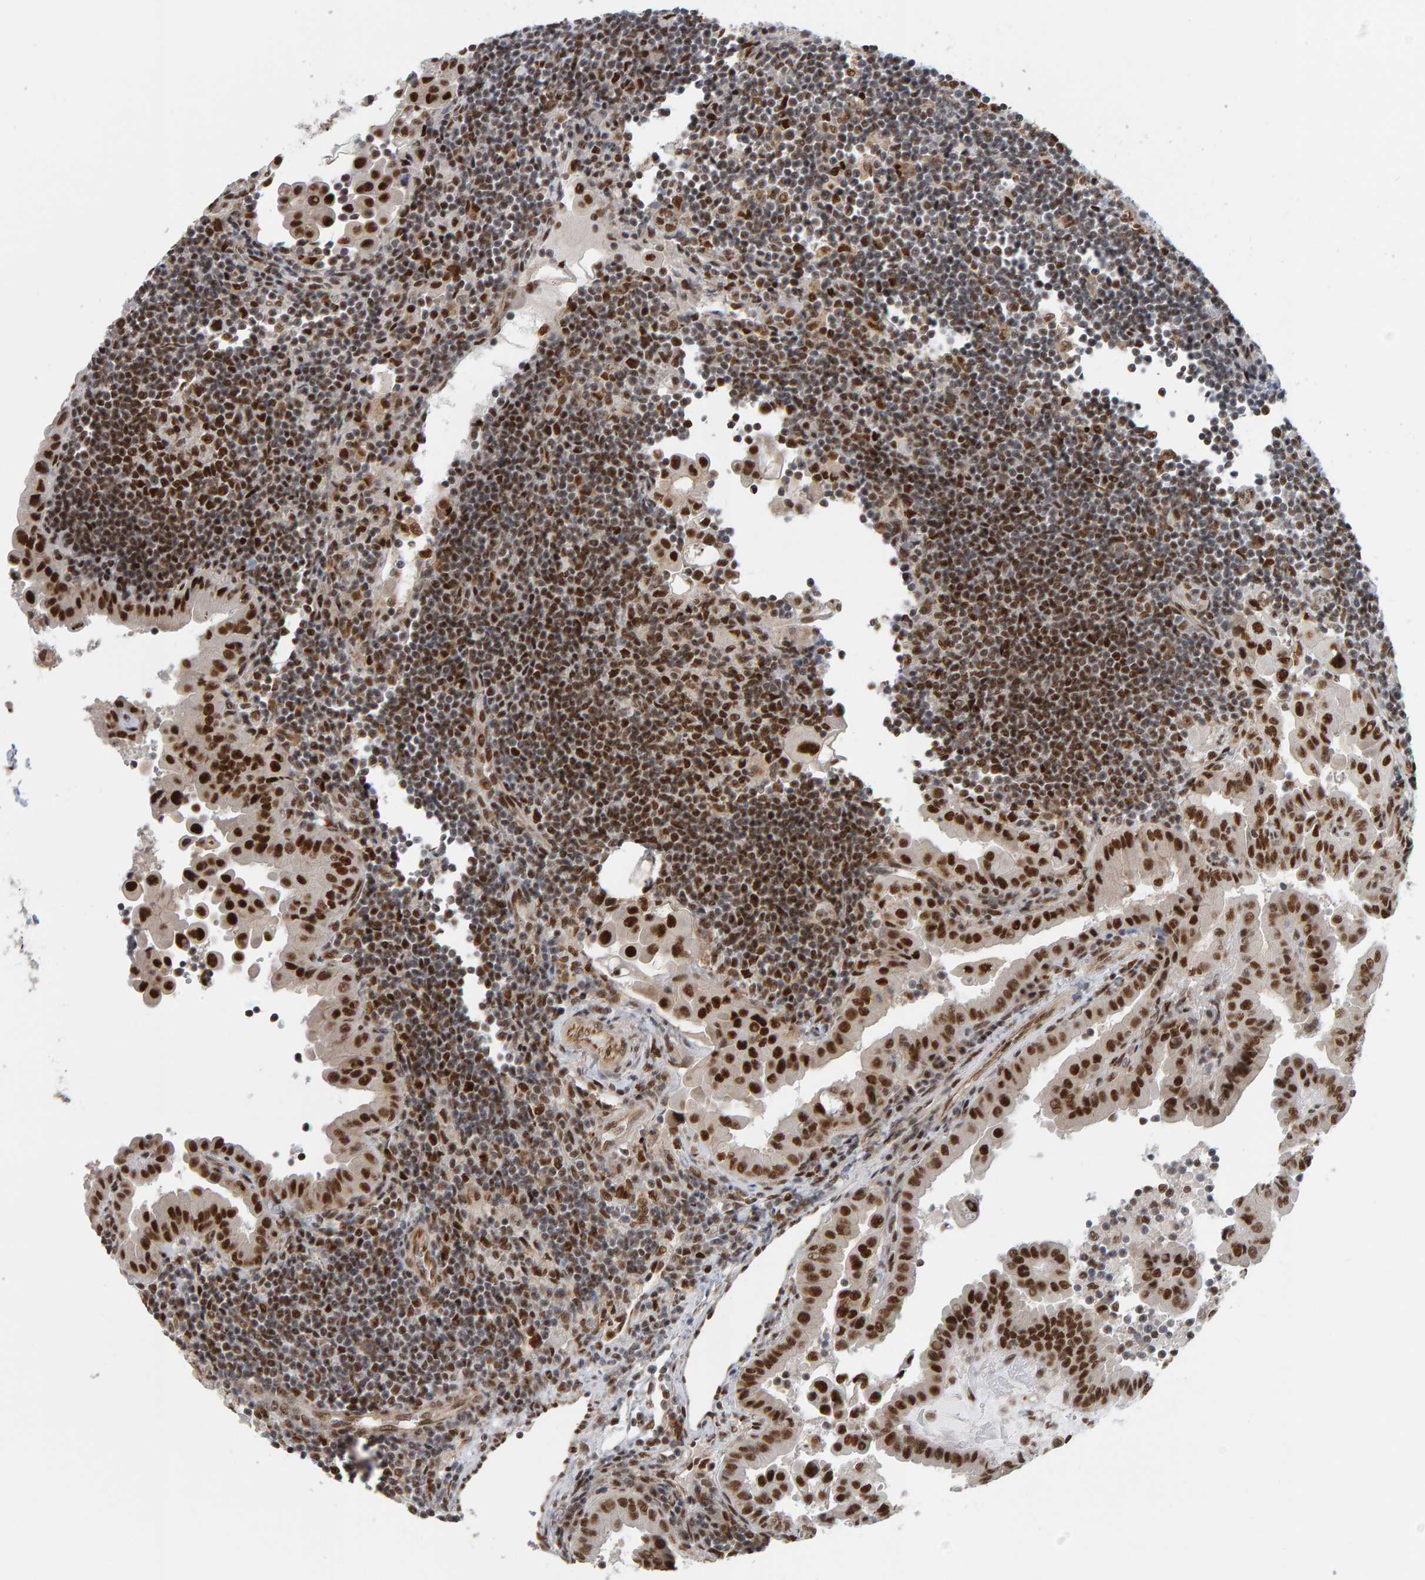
{"staining": {"intensity": "strong", "quantity": ">75%", "location": "nuclear"}, "tissue": "thyroid cancer", "cell_type": "Tumor cells", "image_type": "cancer", "snomed": [{"axis": "morphology", "description": "Papillary adenocarcinoma, NOS"}, {"axis": "topography", "description": "Thyroid gland"}], "caption": "Immunohistochemical staining of human thyroid cancer exhibits strong nuclear protein staining in about >75% of tumor cells.", "gene": "ATF7IP", "patient": {"sex": "male", "age": 33}}